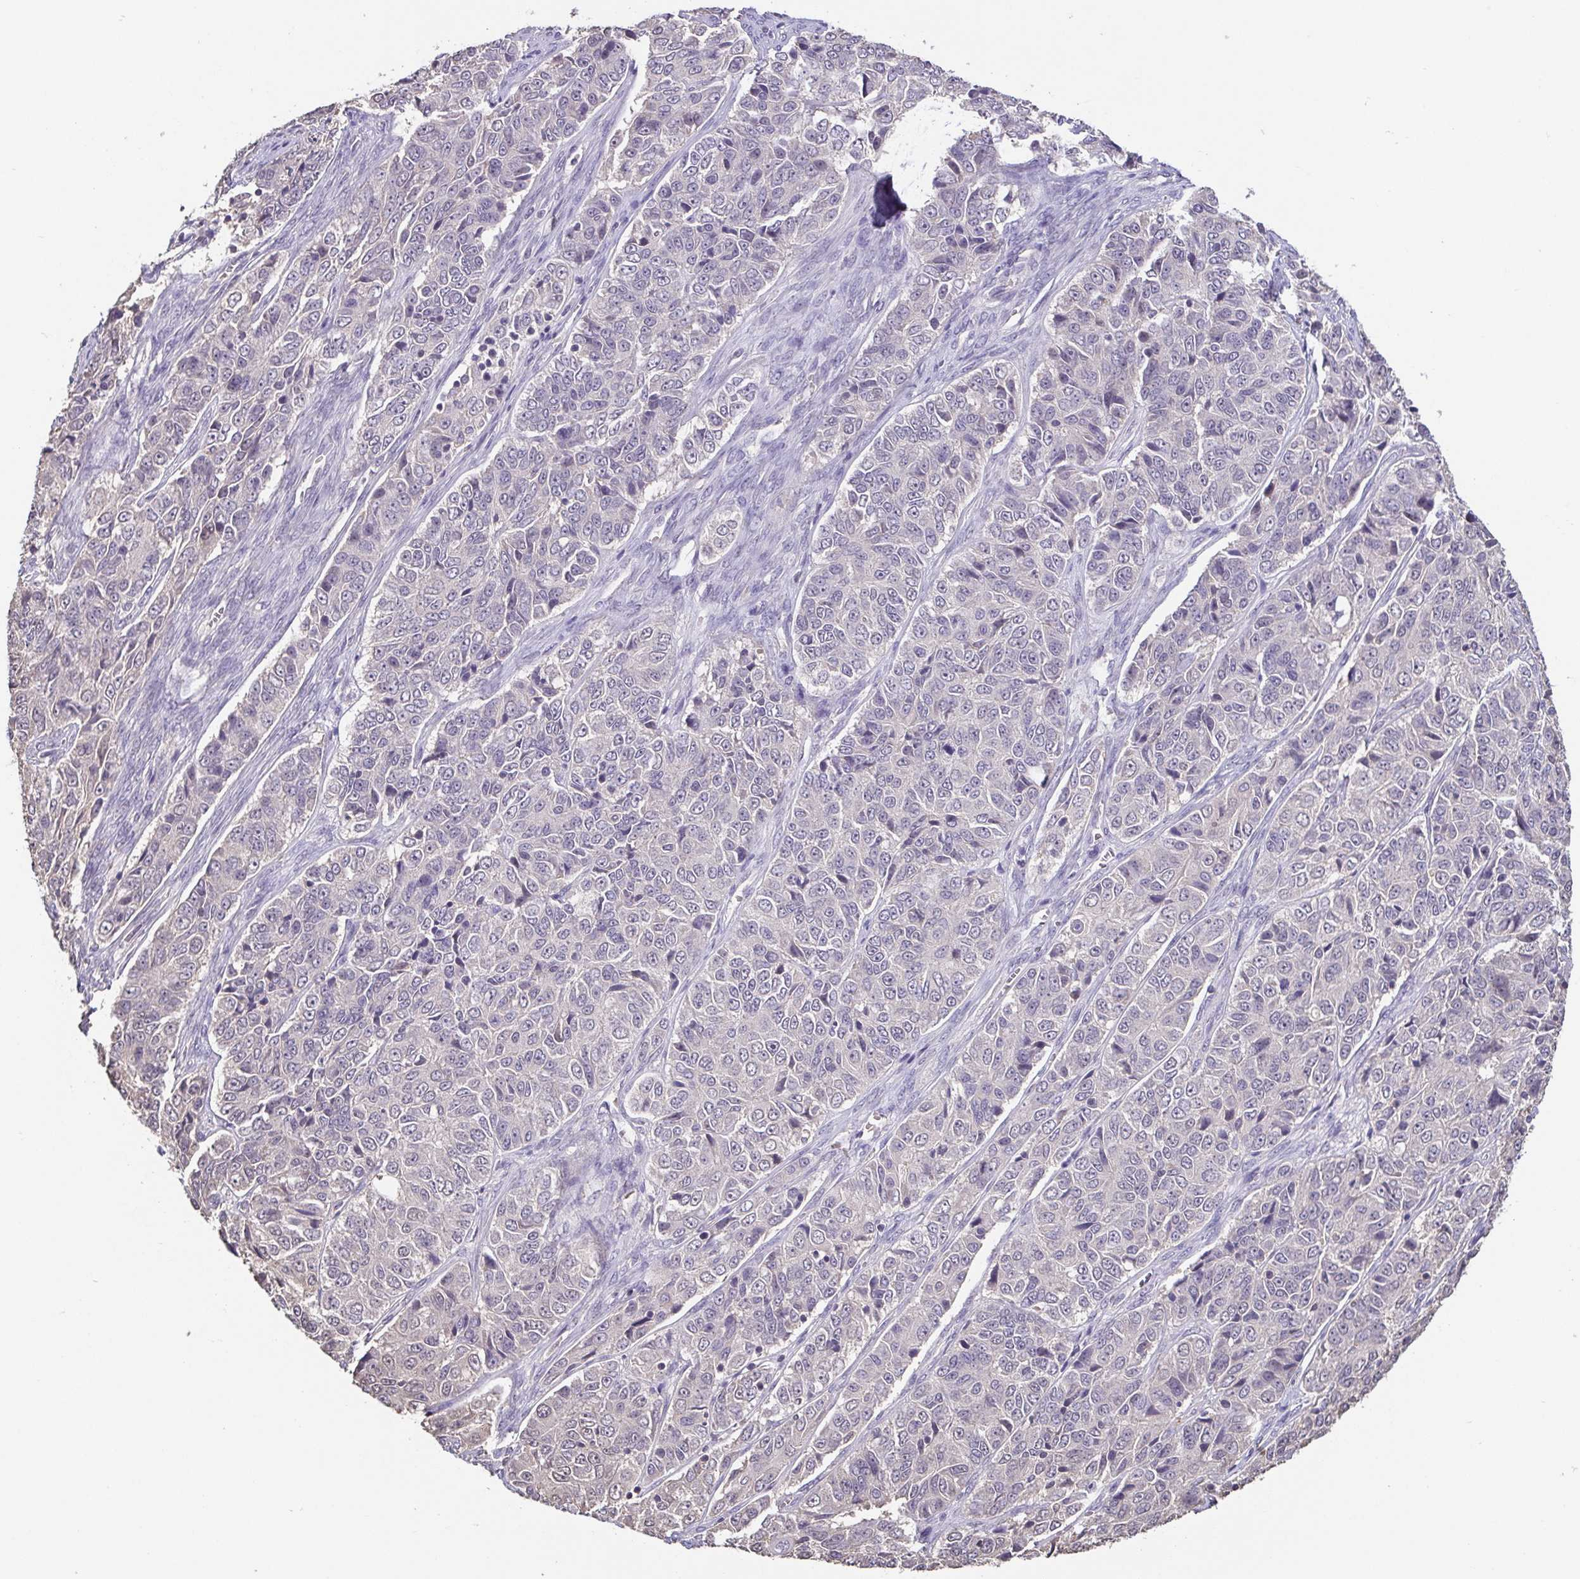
{"staining": {"intensity": "negative", "quantity": "none", "location": "none"}, "tissue": "ovarian cancer", "cell_type": "Tumor cells", "image_type": "cancer", "snomed": [{"axis": "morphology", "description": "Carcinoma, endometroid"}, {"axis": "topography", "description": "Ovary"}], "caption": "High magnification brightfield microscopy of ovarian cancer stained with DAB (3,3'-diaminobenzidine) (brown) and counterstained with hematoxylin (blue): tumor cells show no significant positivity.", "gene": "ACTRT2", "patient": {"sex": "female", "age": 51}}